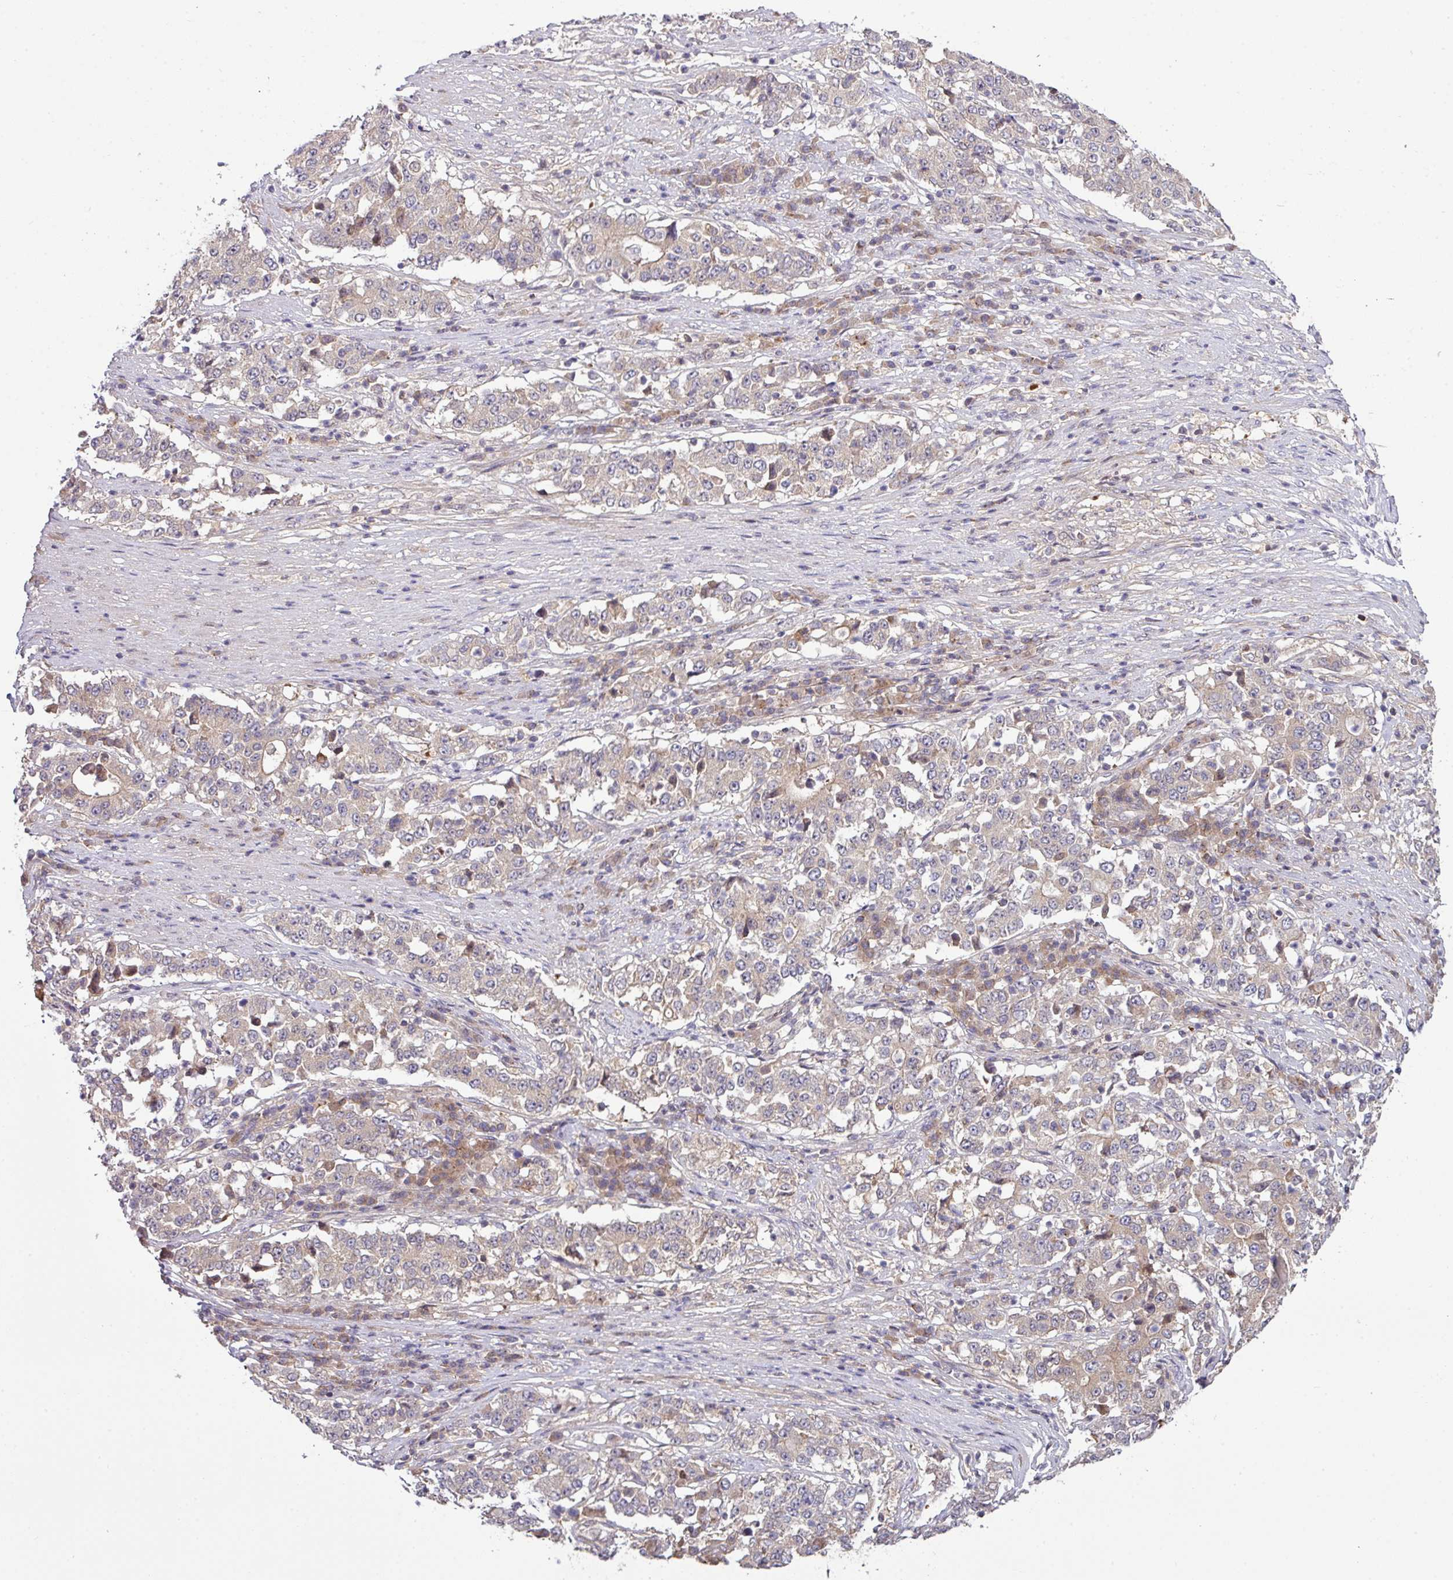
{"staining": {"intensity": "weak", "quantity": "<25%", "location": "cytoplasmic/membranous"}, "tissue": "stomach cancer", "cell_type": "Tumor cells", "image_type": "cancer", "snomed": [{"axis": "morphology", "description": "Adenocarcinoma, NOS"}, {"axis": "topography", "description": "Stomach"}], "caption": "Stomach cancer (adenocarcinoma) was stained to show a protein in brown. There is no significant expression in tumor cells.", "gene": "SLAMF6", "patient": {"sex": "male", "age": 59}}